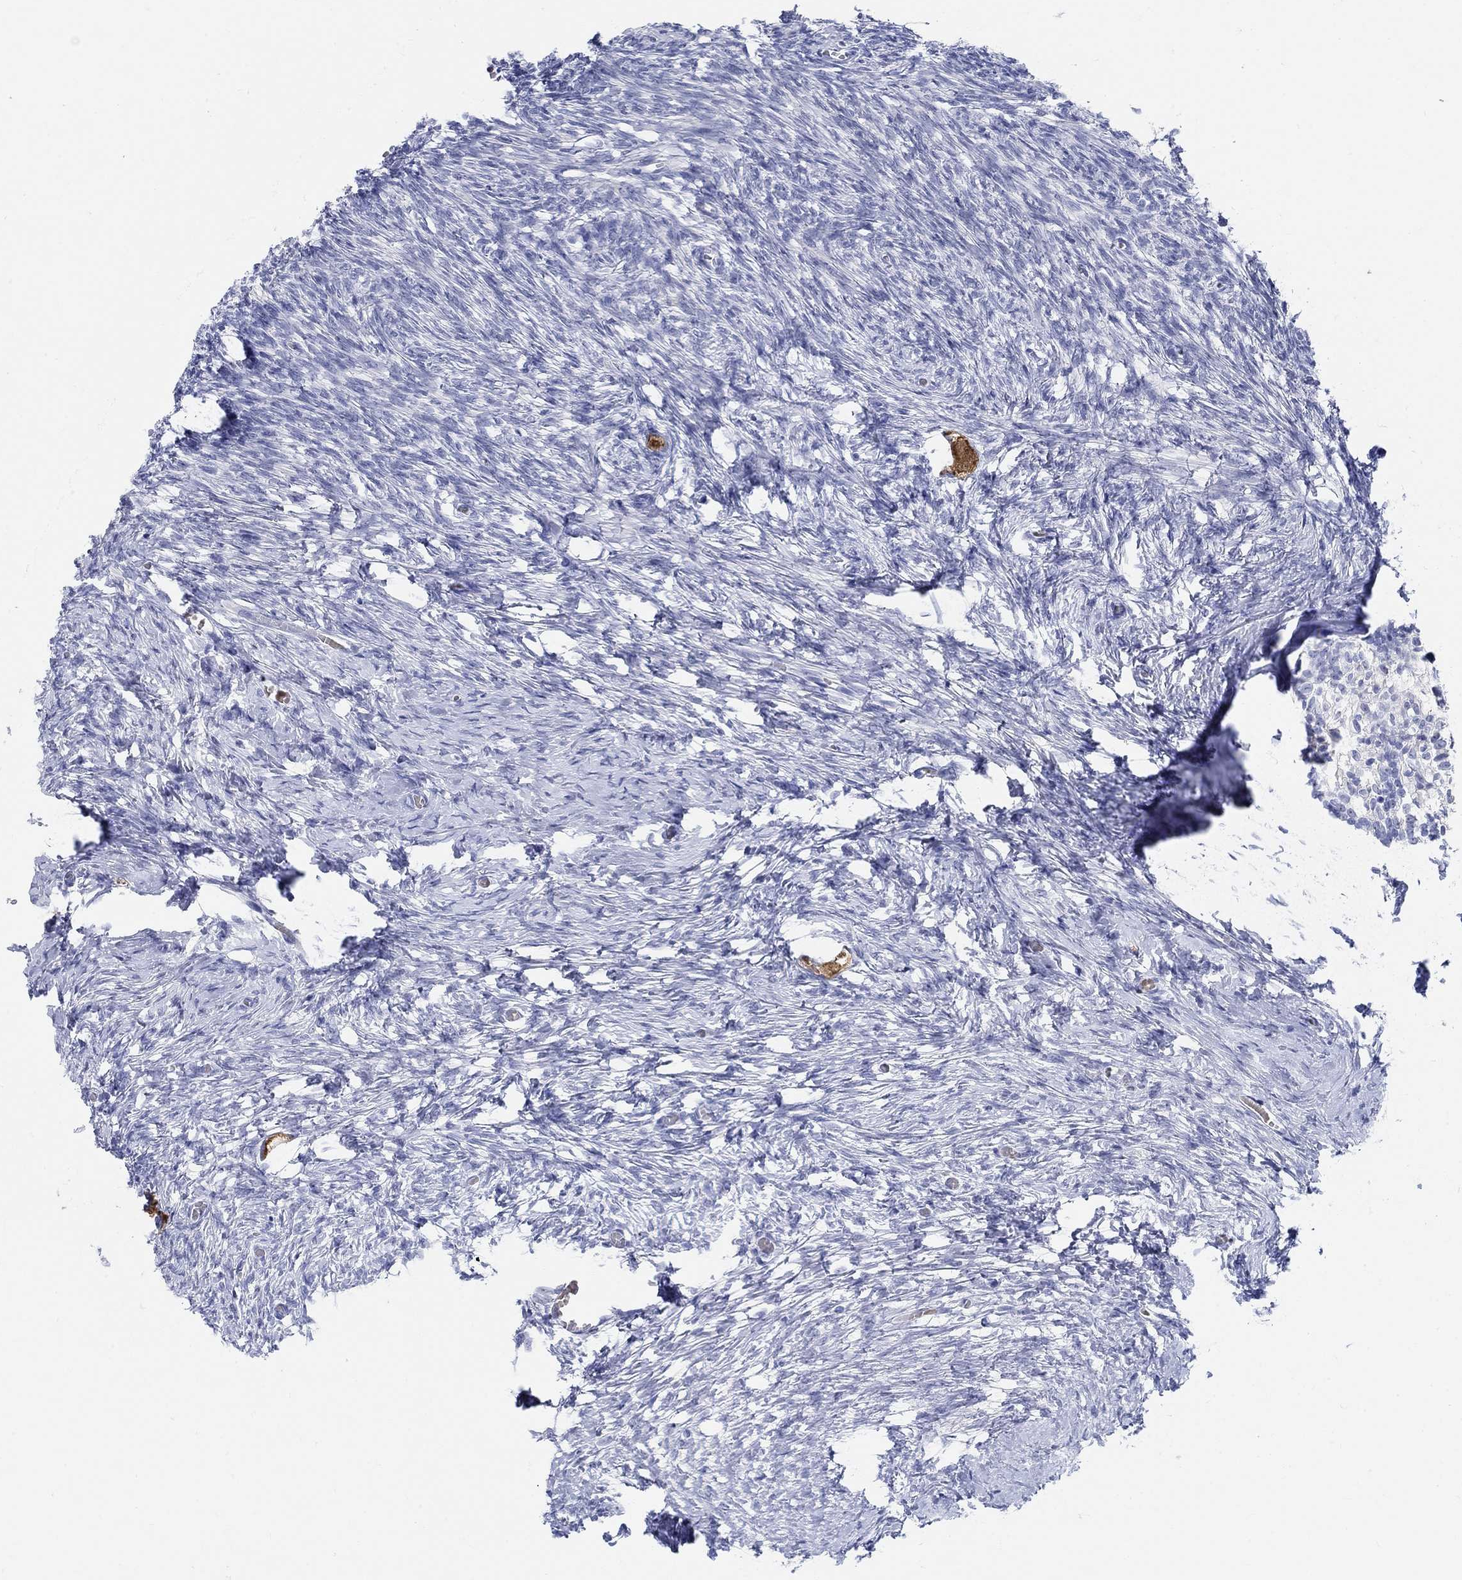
{"staining": {"intensity": "strong", "quantity": "25%-75%", "location": "cytoplasmic/membranous"}, "tissue": "ovary", "cell_type": "Follicle cells", "image_type": "normal", "snomed": [{"axis": "morphology", "description": "Normal tissue, NOS"}, {"axis": "topography", "description": "Ovary"}], "caption": "This photomicrograph reveals normal ovary stained with immunohistochemistry (IHC) to label a protein in brown. The cytoplasmic/membranous of follicle cells show strong positivity for the protein. Nuclei are counter-stained blue.", "gene": "GRIA3", "patient": {"sex": "female", "age": 27}}